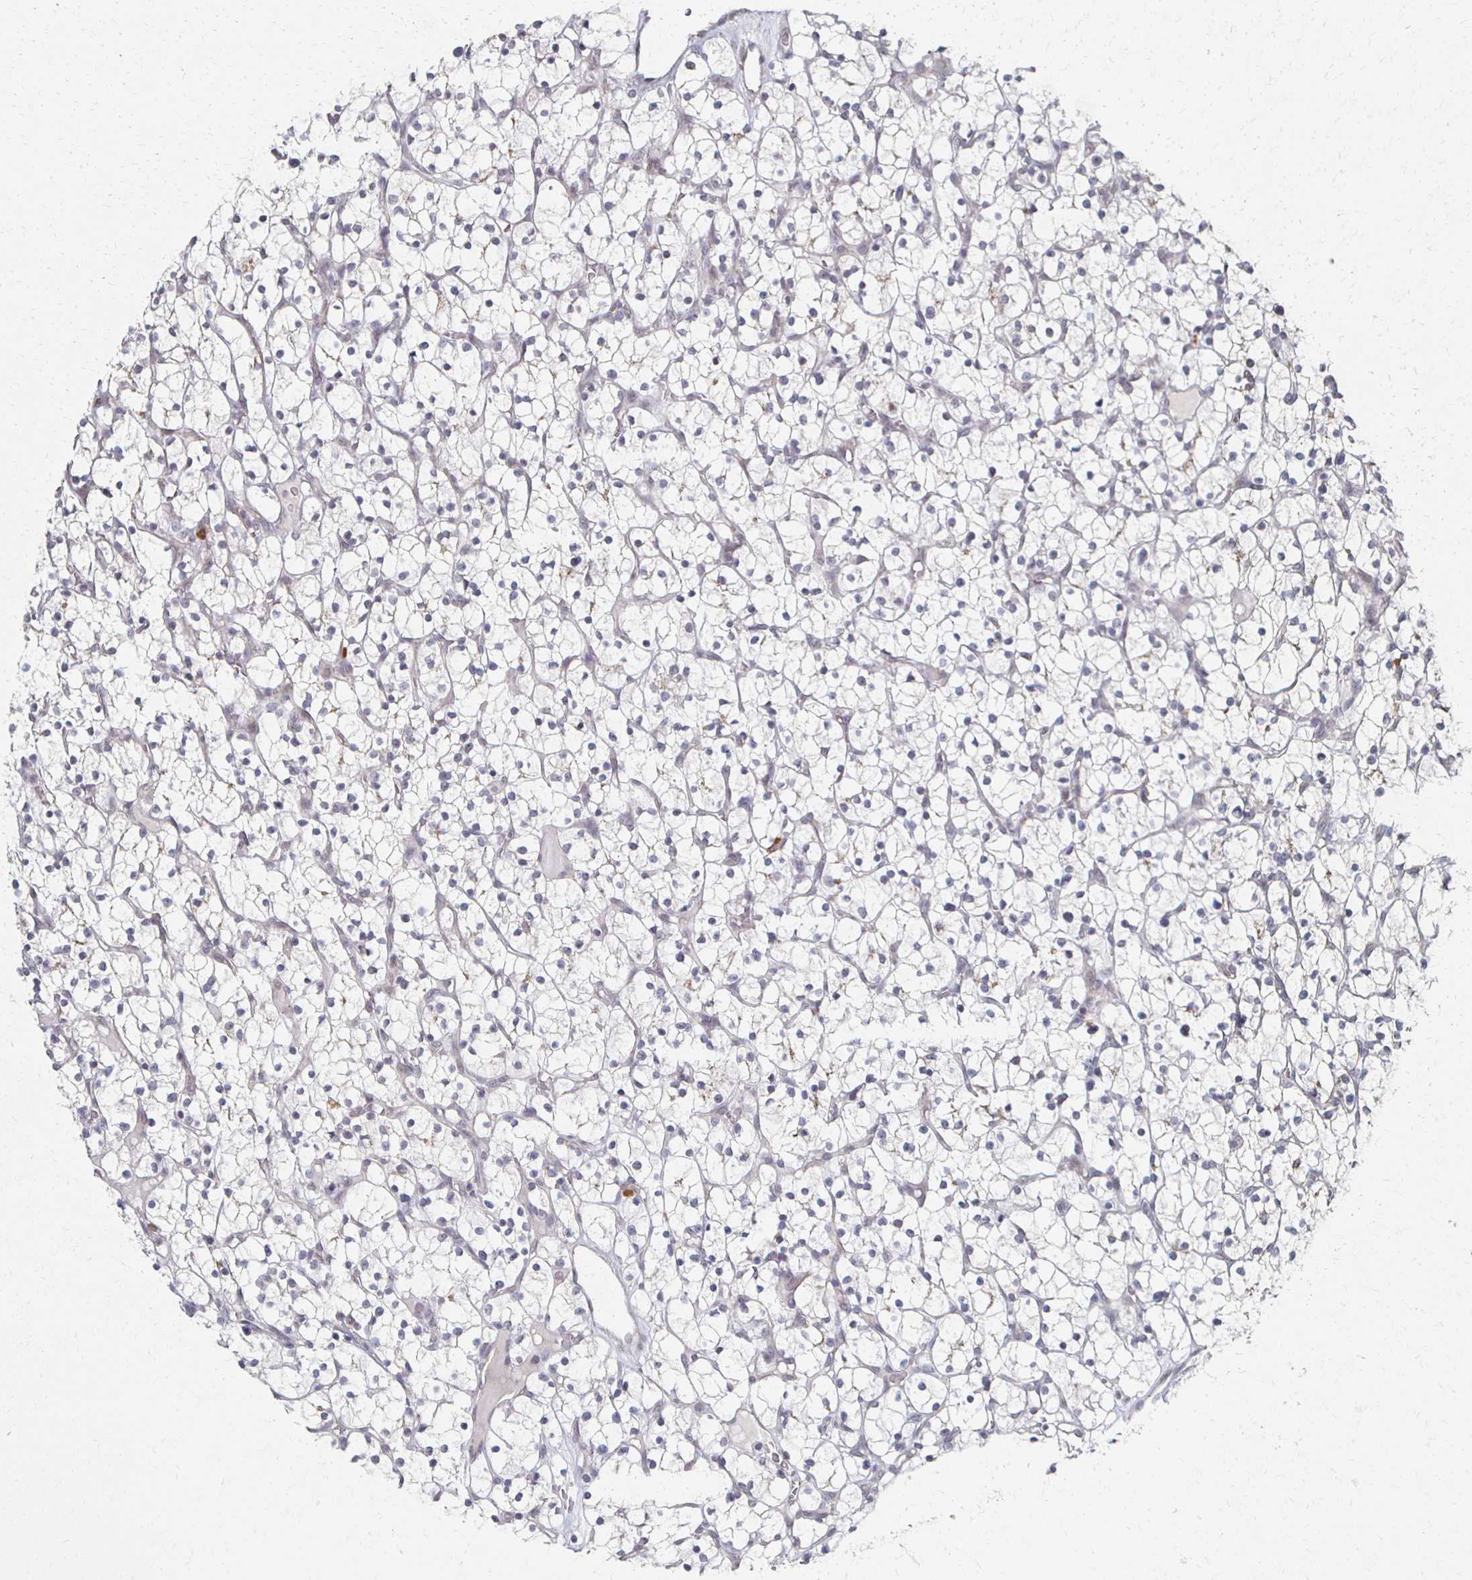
{"staining": {"intensity": "negative", "quantity": "none", "location": "none"}, "tissue": "renal cancer", "cell_type": "Tumor cells", "image_type": "cancer", "snomed": [{"axis": "morphology", "description": "Adenocarcinoma, NOS"}, {"axis": "topography", "description": "Kidney"}], "caption": "IHC micrograph of neoplastic tissue: human renal cancer stained with DAB (3,3'-diaminobenzidine) reveals no significant protein staining in tumor cells.", "gene": "DAB1", "patient": {"sex": "female", "age": 64}}